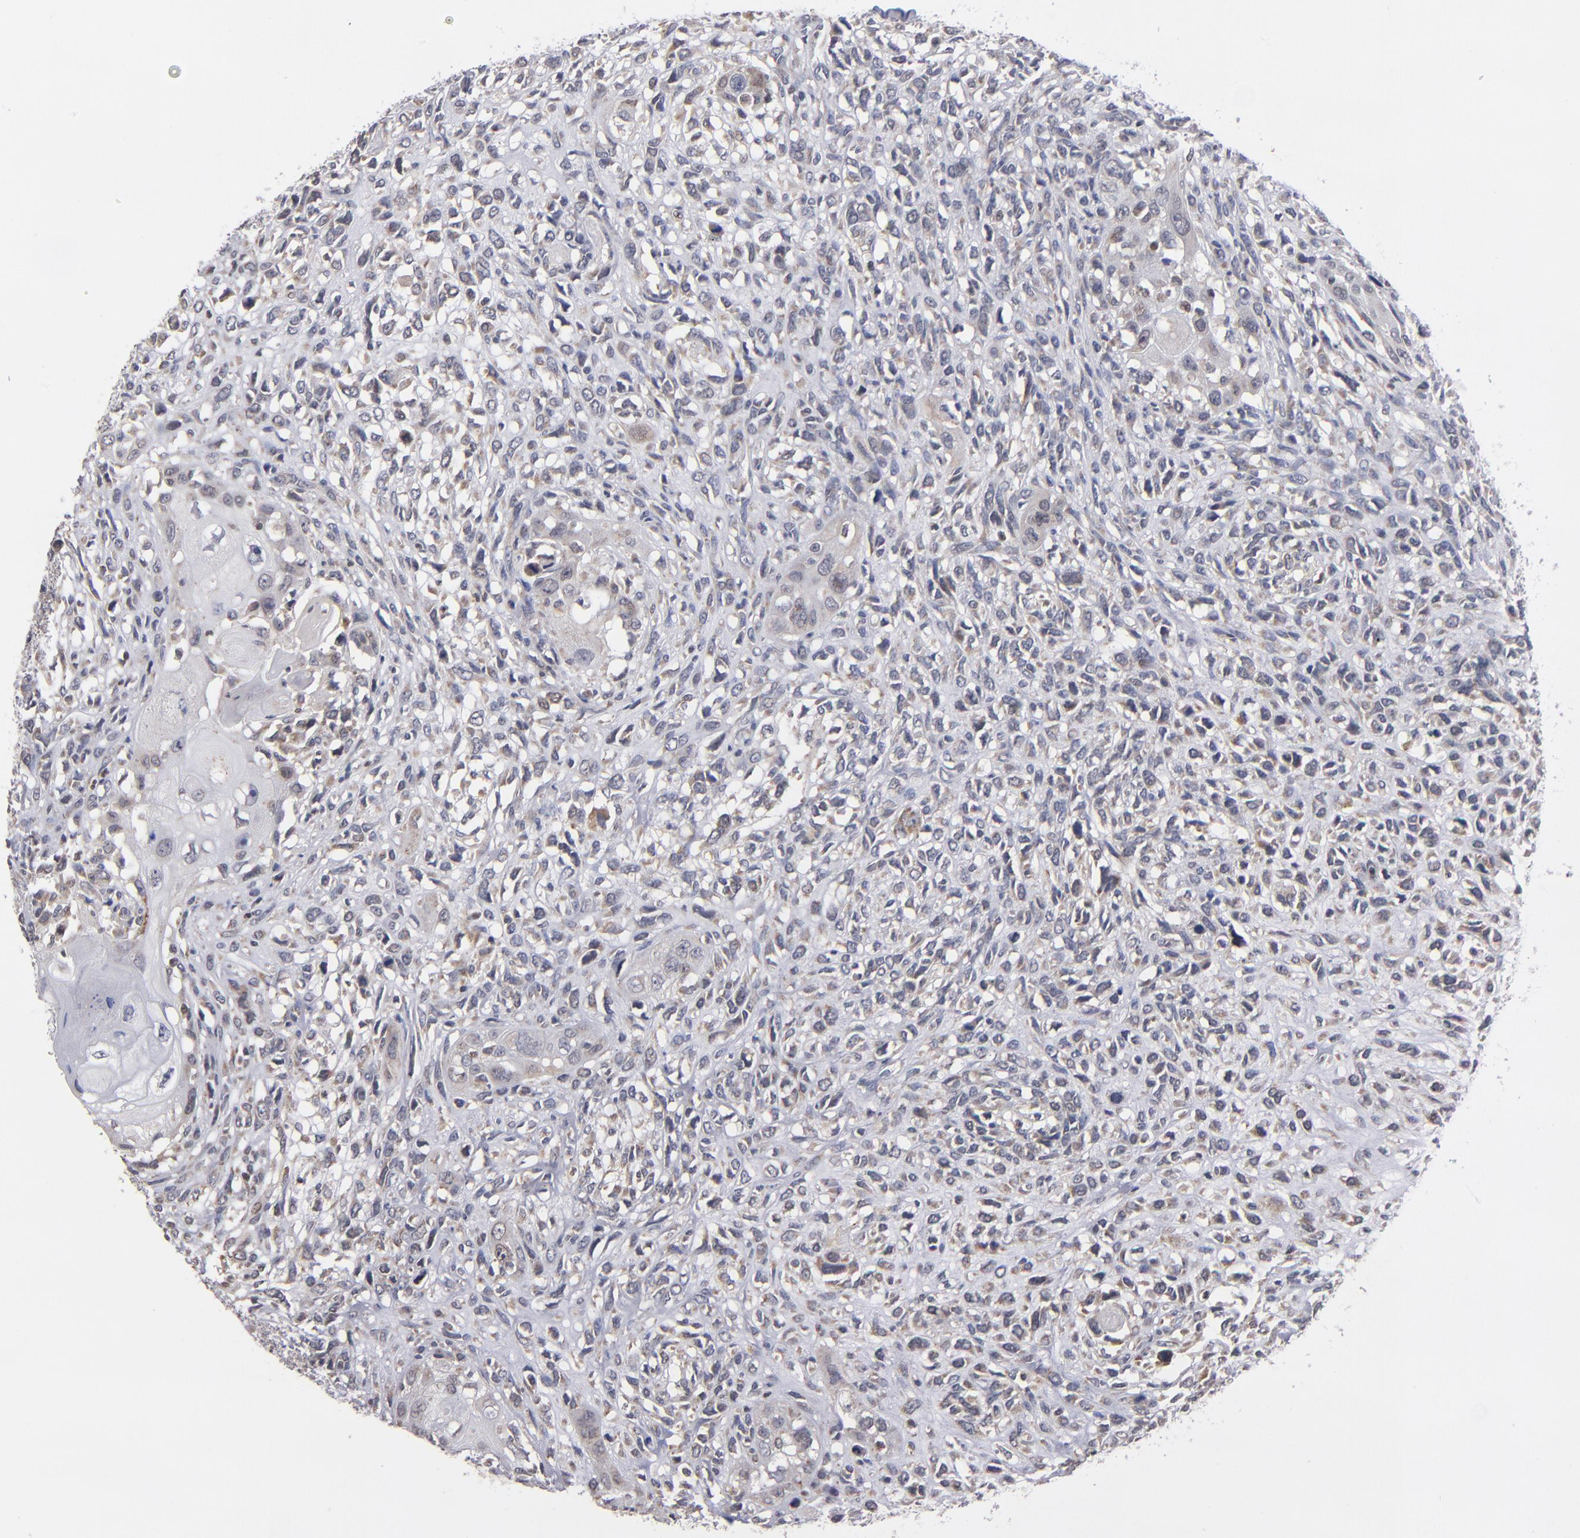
{"staining": {"intensity": "weak", "quantity": "25%-75%", "location": "cytoplasmic/membranous"}, "tissue": "head and neck cancer", "cell_type": "Tumor cells", "image_type": "cancer", "snomed": [{"axis": "morphology", "description": "Neoplasm, malignant, NOS"}, {"axis": "topography", "description": "Salivary gland"}, {"axis": "topography", "description": "Head-Neck"}], "caption": "Head and neck neoplasm (malignant) stained with a protein marker shows weak staining in tumor cells.", "gene": "ODF2", "patient": {"sex": "male", "age": 43}}